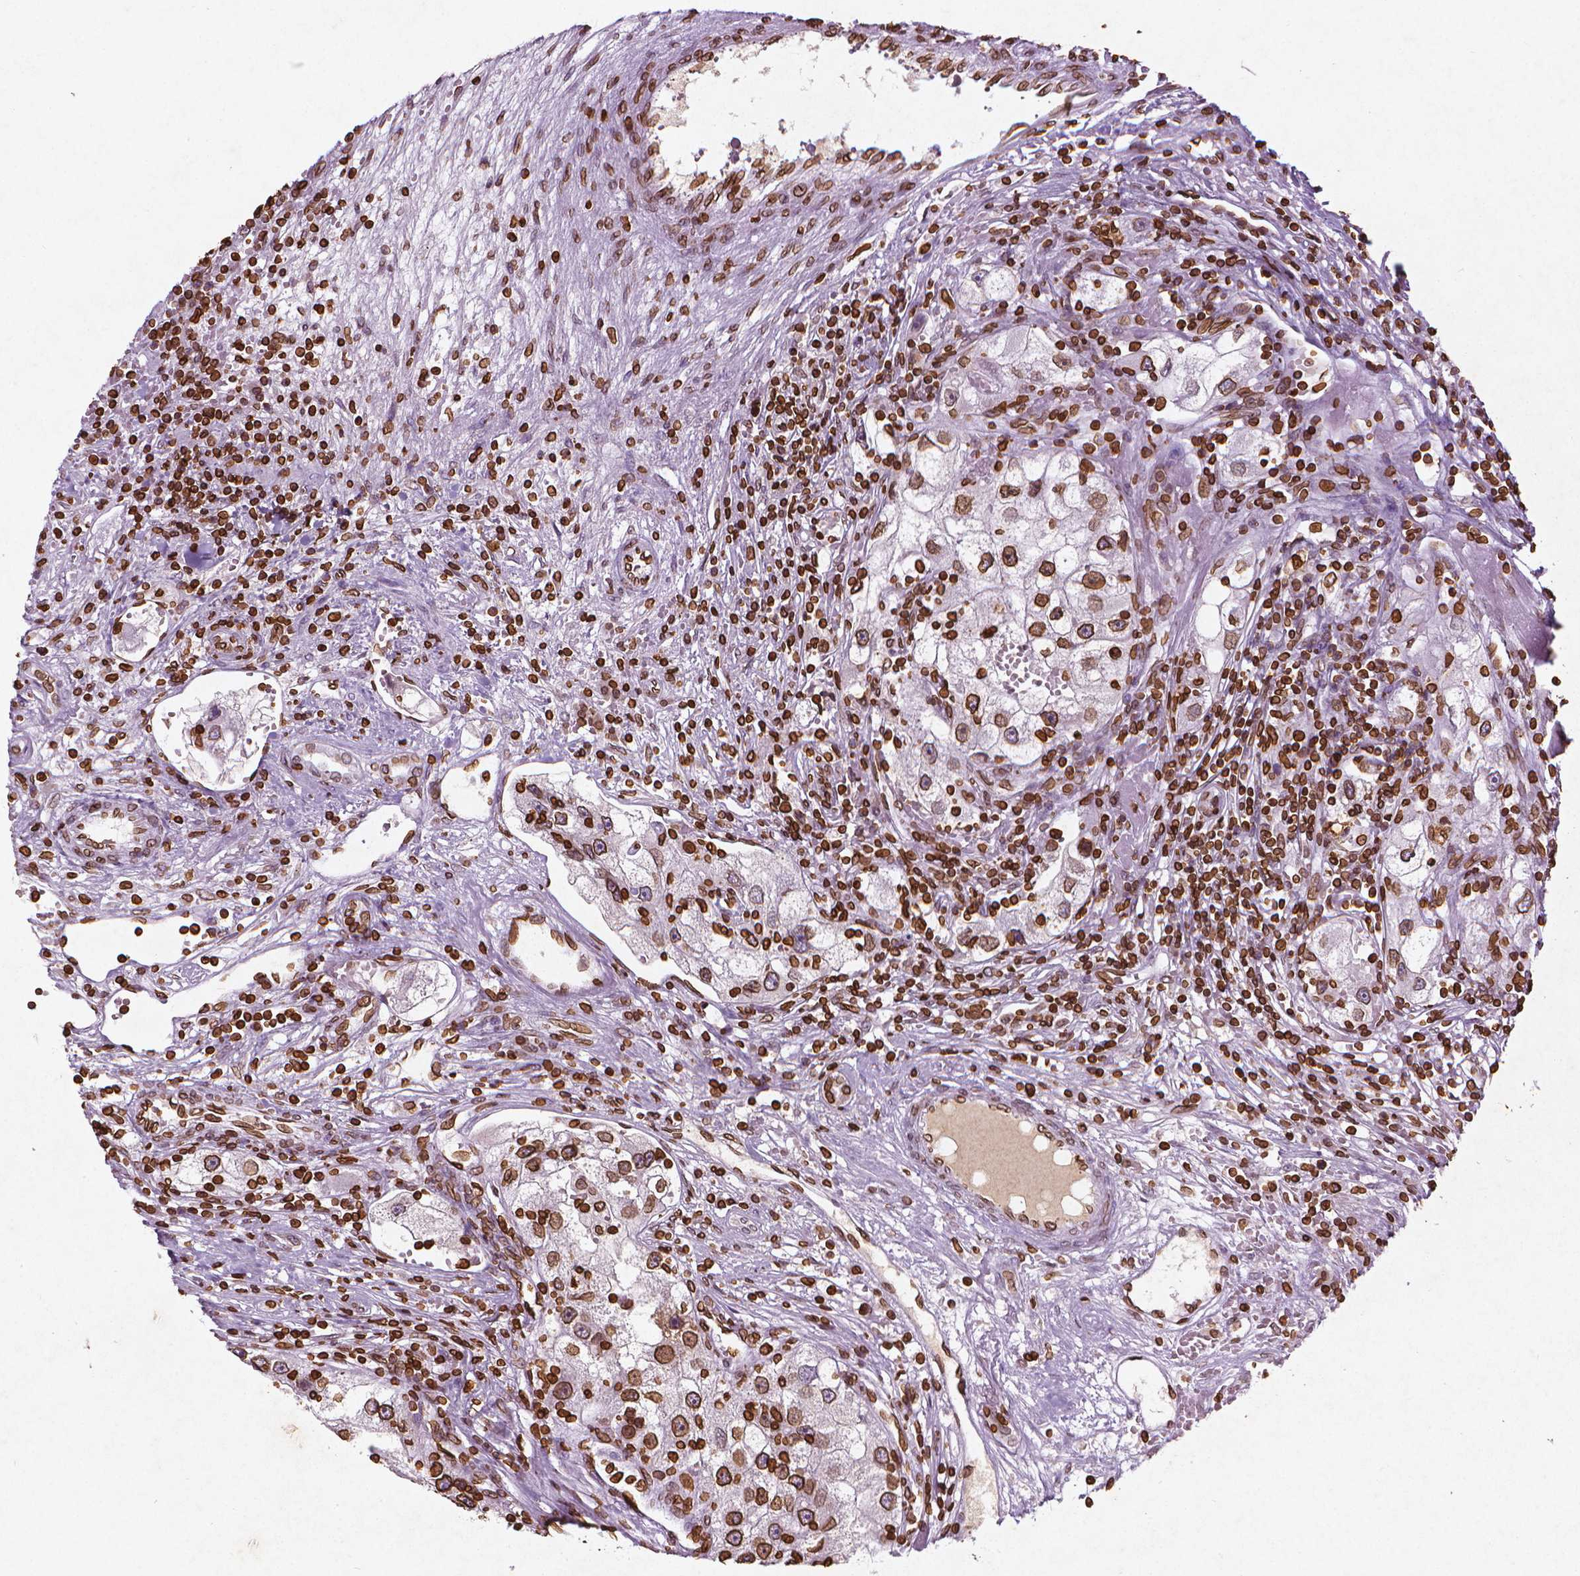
{"staining": {"intensity": "strong", "quantity": ">75%", "location": "cytoplasmic/membranous,nuclear"}, "tissue": "renal cancer", "cell_type": "Tumor cells", "image_type": "cancer", "snomed": [{"axis": "morphology", "description": "Adenocarcinoma, NOS"}, {"axis": "topography", "description": "Kidney"}], "caption": "Human renal cancer (adenocarcinoma) stained with a protein marker exhibits strong staining in tumor cells.", "gene": "LMNB1", "patient": {"sex": "male", "age": 63}}